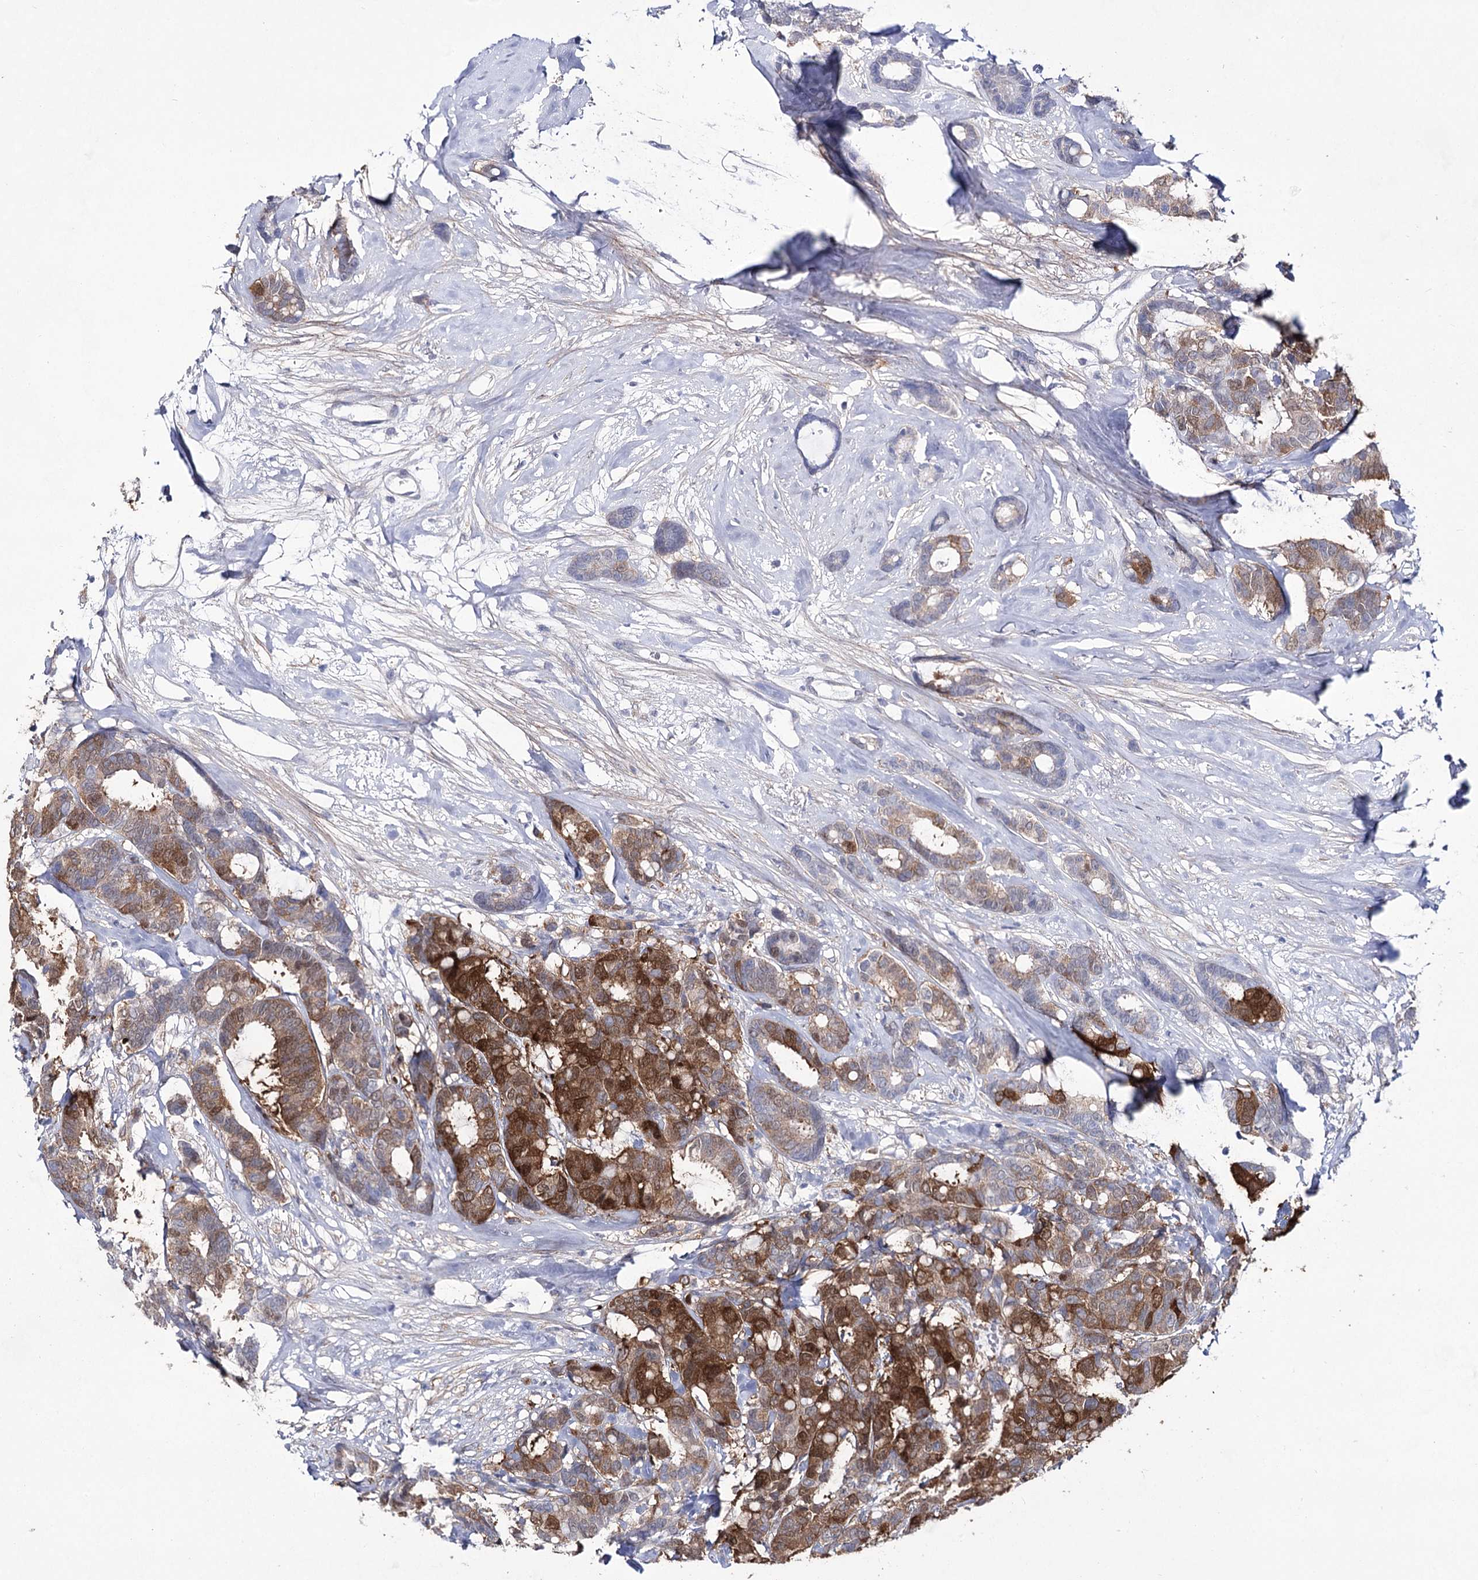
{"staining": {"intensity": "strong", "quantity": "25%-75%", "location": "cytoplasmic/membranous"}, "tissue": "breast cancer", "cell_type": "Tumor cells", "image_type": "cancer", "snomed": [{"axis": "morphology", "description": "Duct carcinoma"}, {"axis": "topography", "description": "Breast"}], "caption": "This is an image of immunohistochemistry (IHC) staining of breast cancer (intraductal carcinoma), which shows strong positivity in the cytoplasmic/membranous of tumor cells.", "gene": "UGDH", "patient": {"sex": "female", "age": 87}}